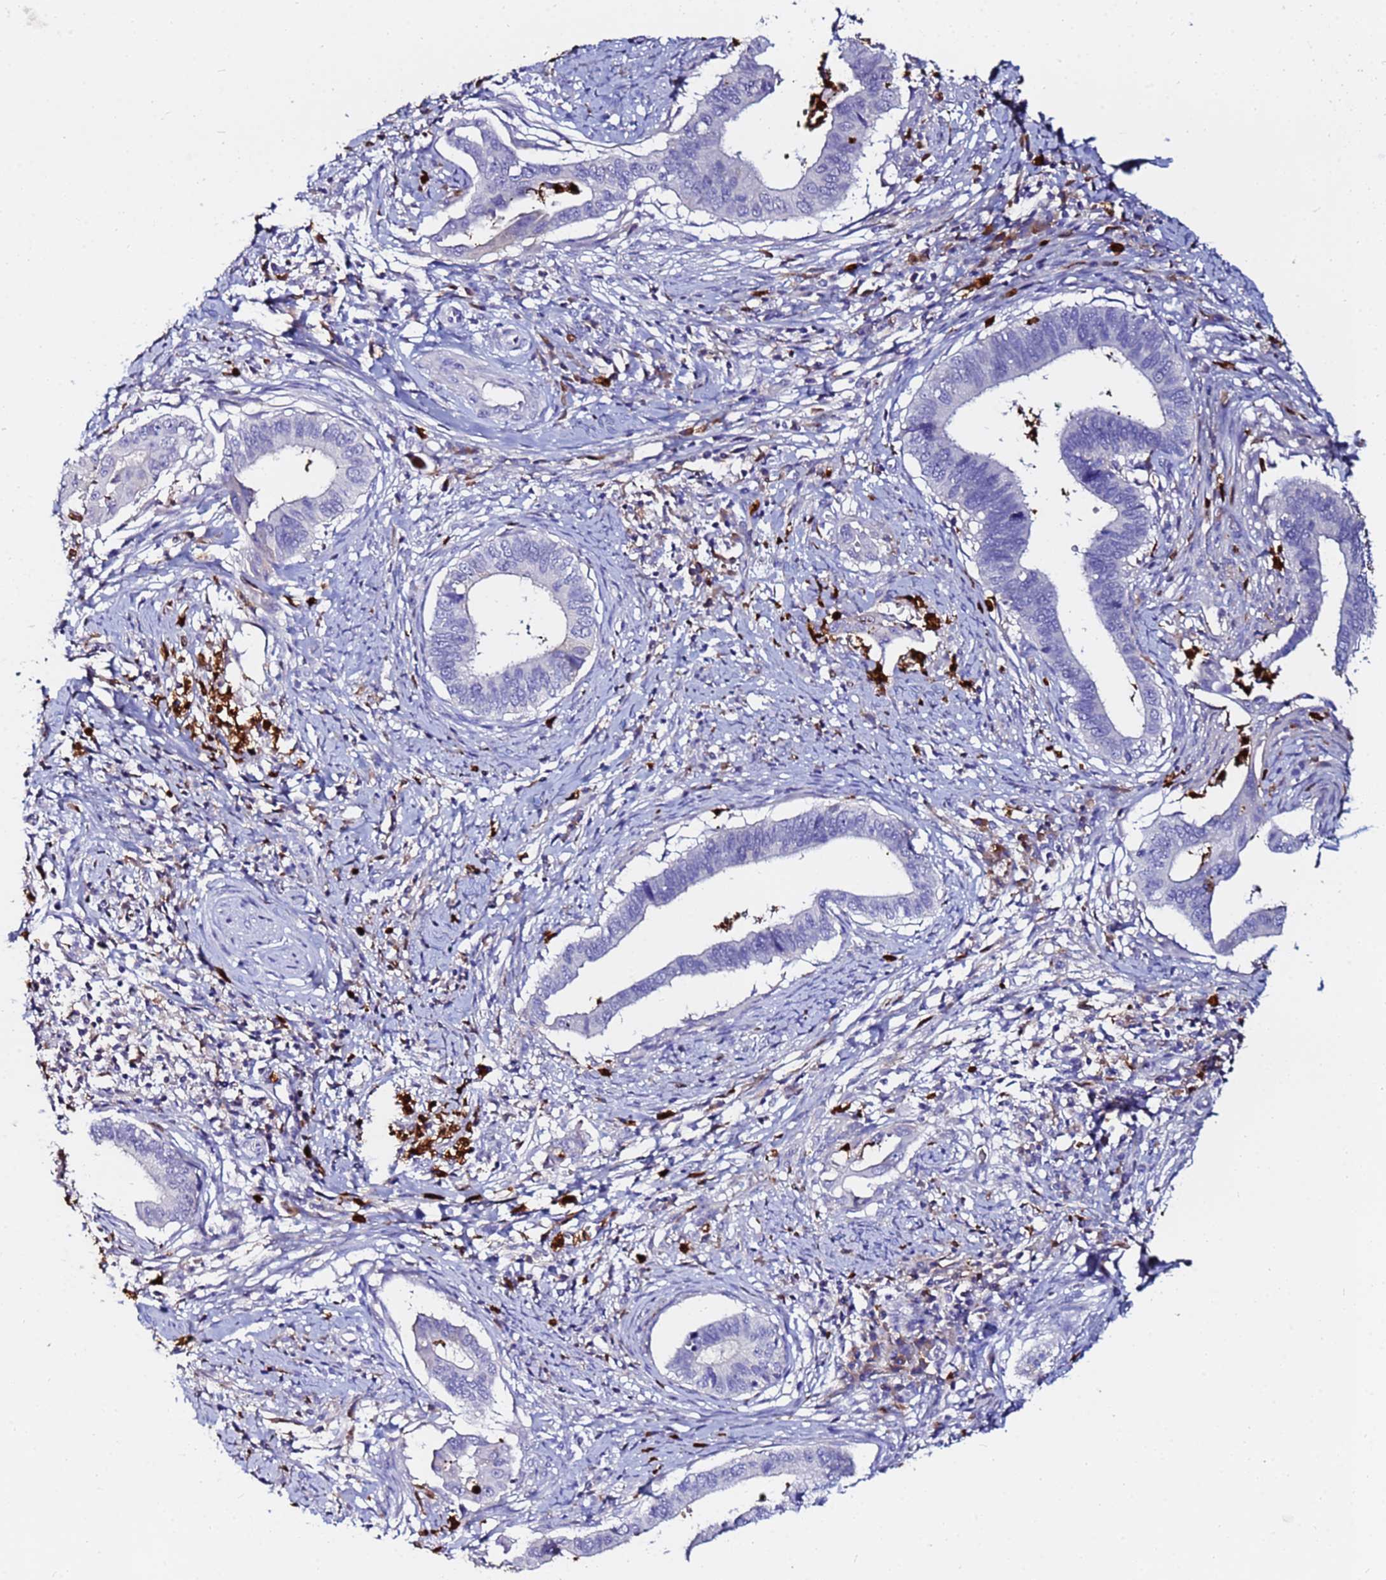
{"staining": {"intensity": "negative", "quantity": "none", "location": "none"}, "tissue": "cervical cancer", "cell_type": "Tumor cells", "image_type": "cancer", "snomed": [{"axis": "morphology", "description": "Adenocarcinoma, NOS"}, {"axis": "topography", "description": "Cervix"}], "caption": "This is an immunohistochemistry (IHC) histopathology image of cervical adenocarcinoma. There is no expression in tumor cells.", "gene": "TUBAL3", "patient": {"sex": "female", "age": 42}}